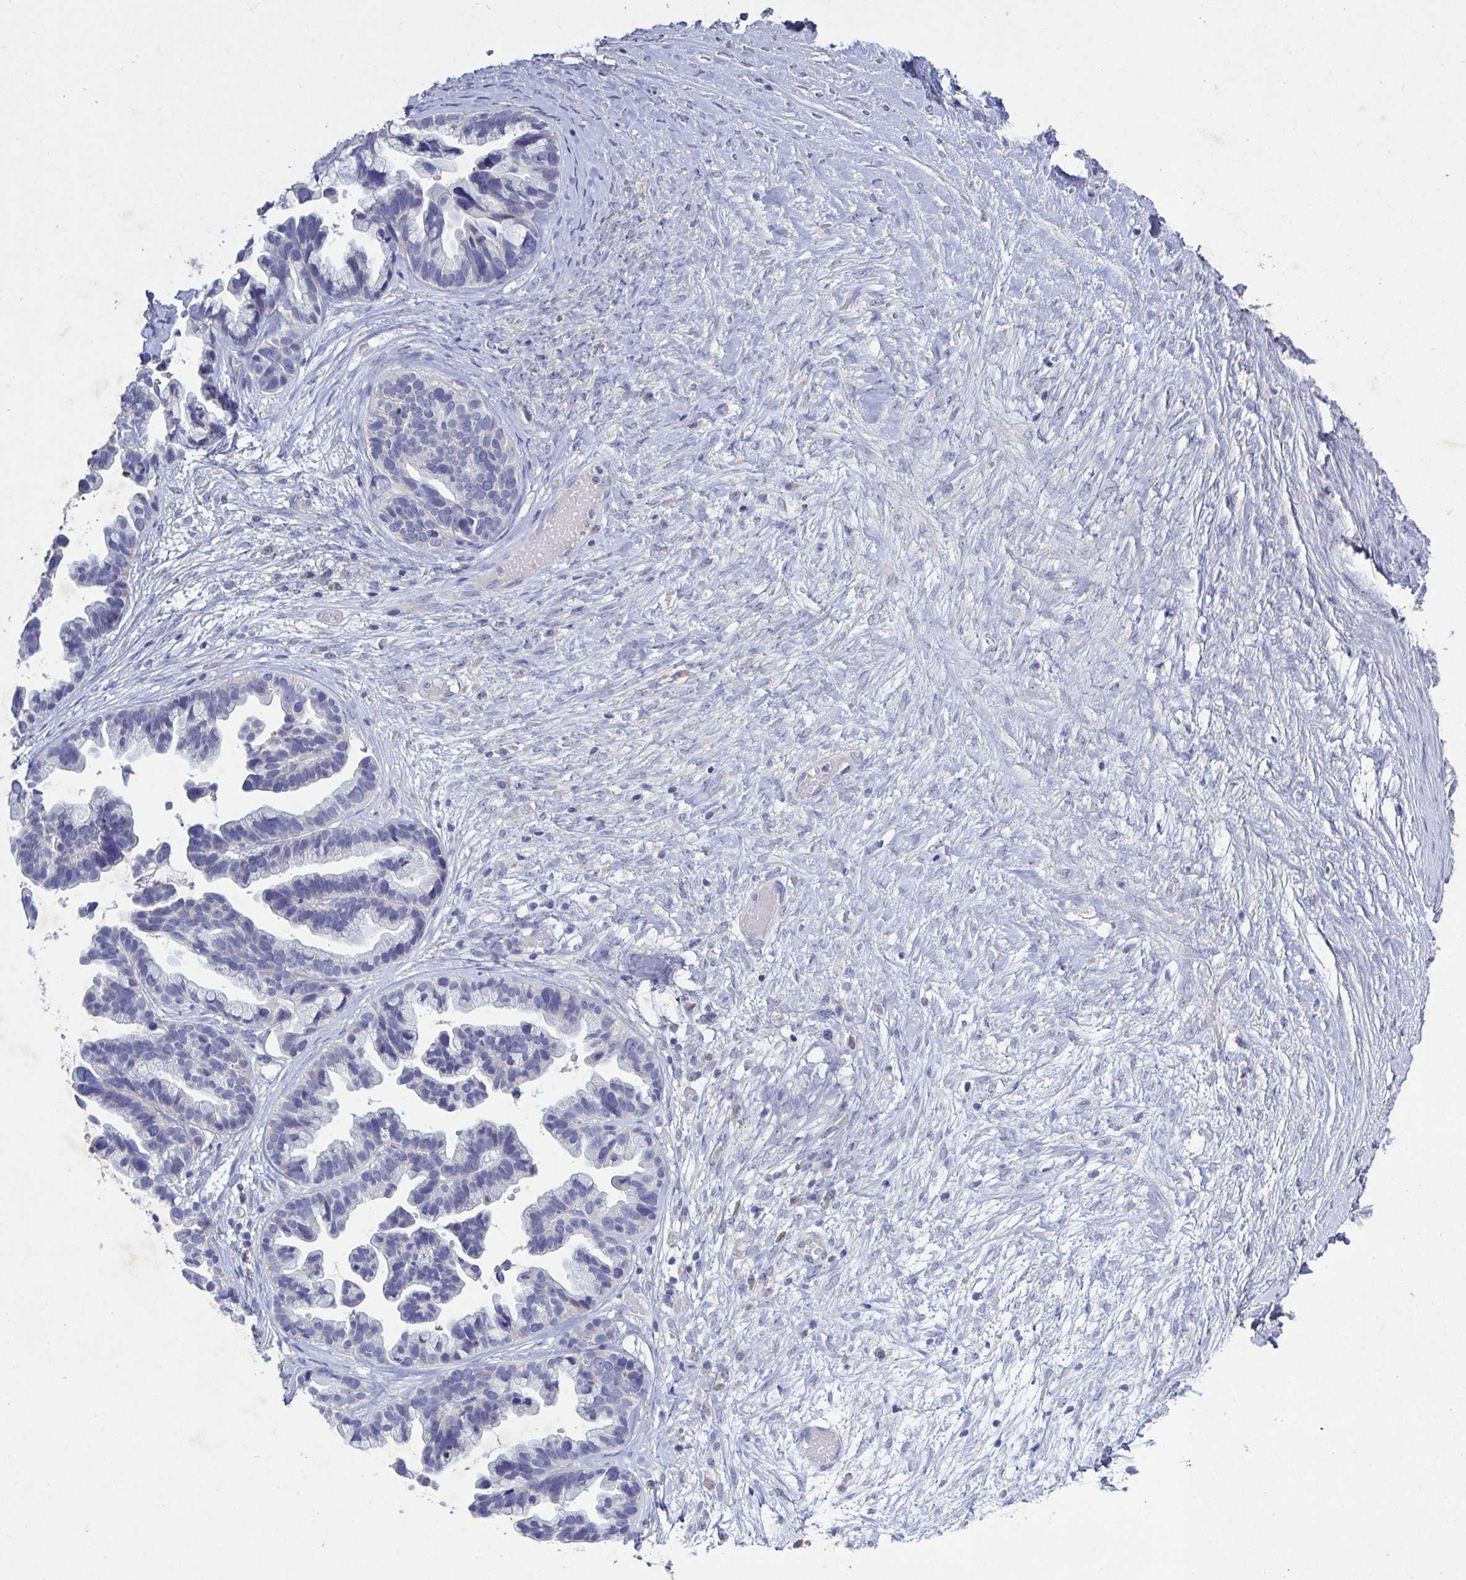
{"staining": {"intensity": "negative", "quantity": "none", "location": "none"}, "tissue": "ovarian cancer", "cell_type": "Tumor cells", "image_type": "cancer", "snomed": [{"axis": "morphology", "description": "Cystadenocarcinoma, serous, NOS"}, {"axis": "topography", "description": "Ovary"}], "caption": "DAB (3,3'-diaminobenzidine) immunohistochemical staining of human ovarian cancer (serous cystadenocarcinoma) shows no significant positivity in tumor cells.", "gene": "GALNT13", "patient": {"sex": "female", "age": 56}}